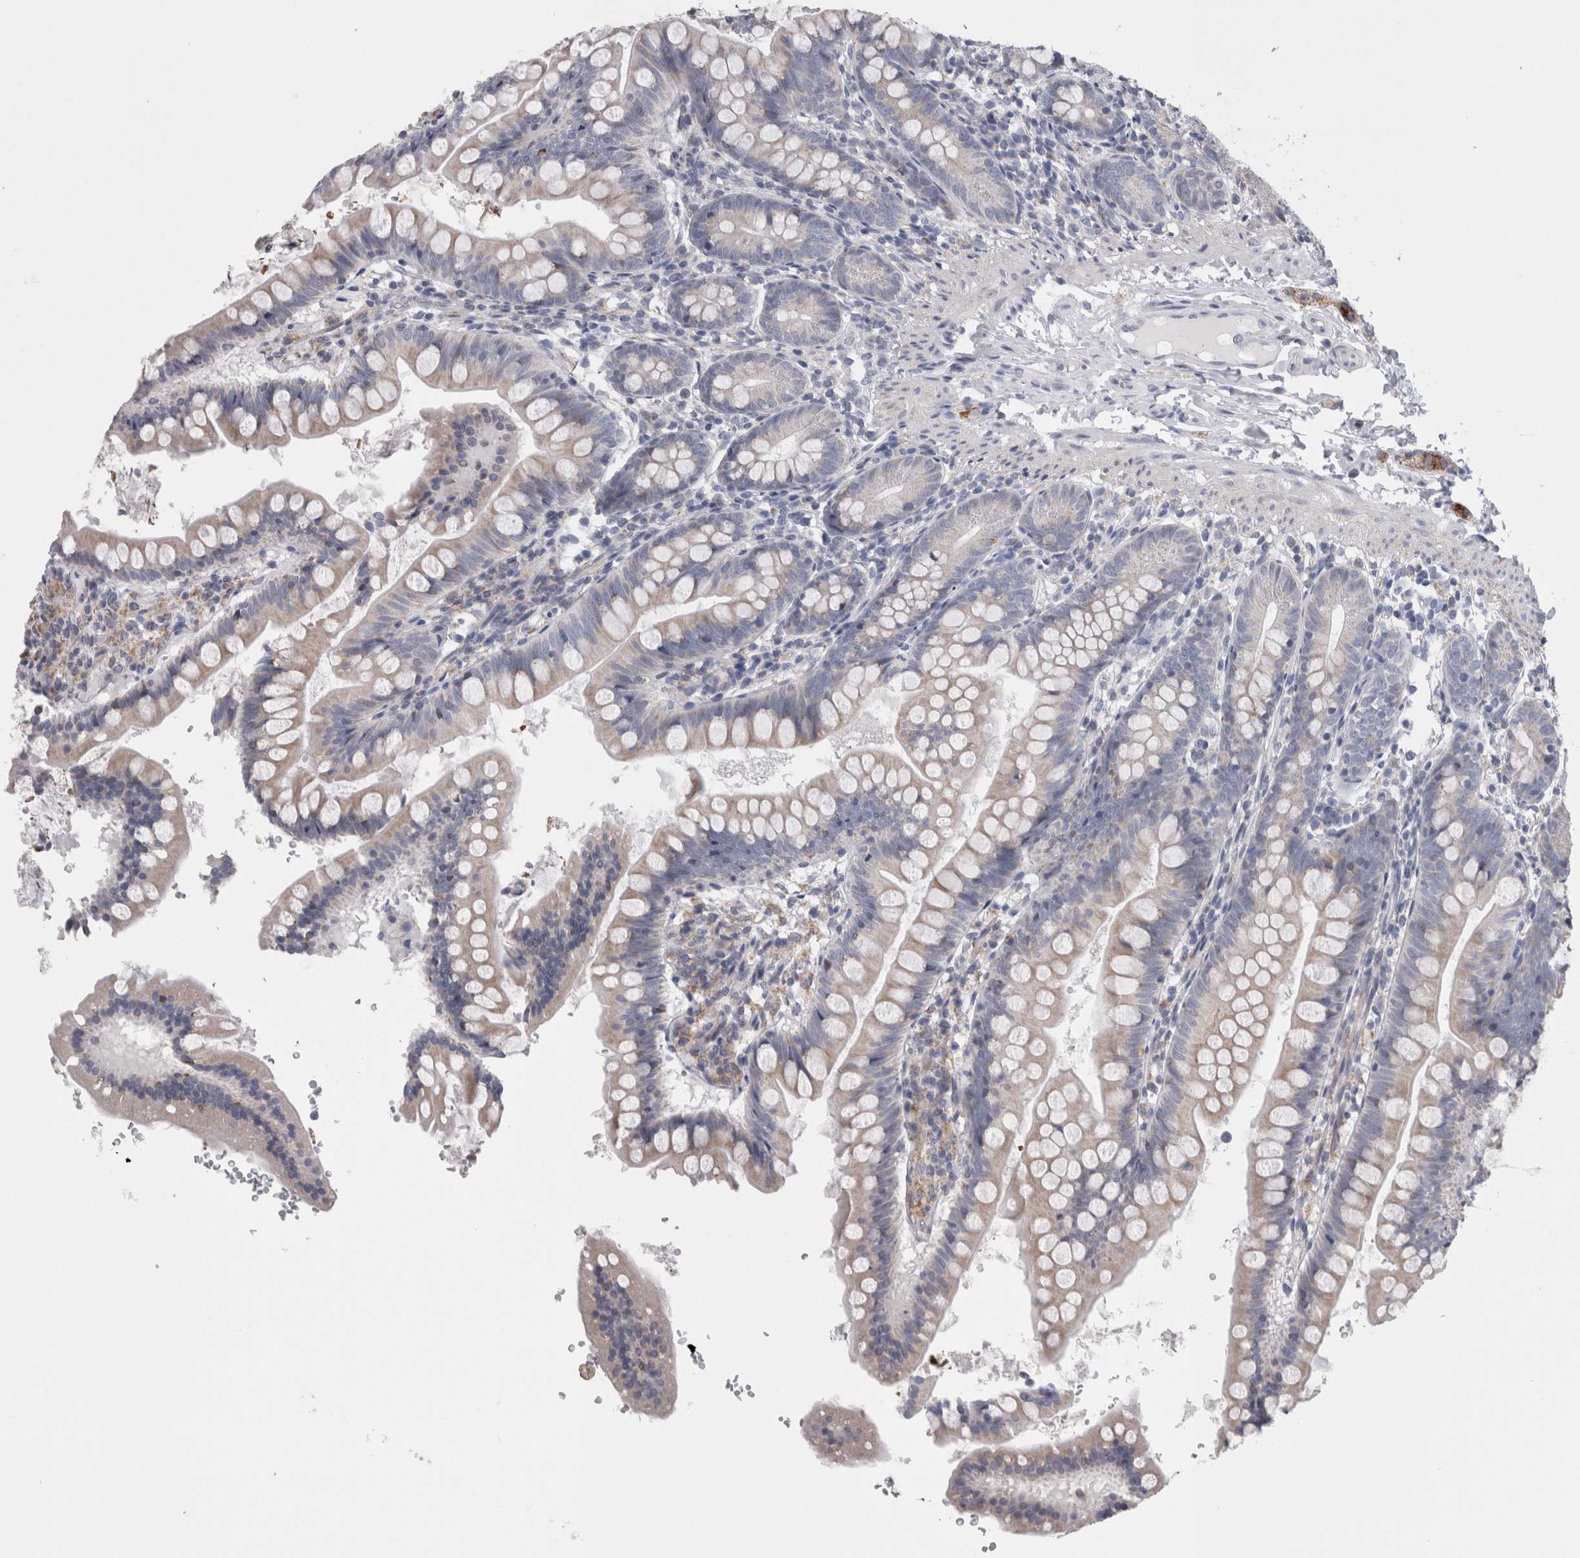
{"staining": {"intensity": "weak", "quantity": "<25%", "location": "cytoplasmic/membranous"}, "tissue": "small intestine", "cell_type": "Glandular cells", "image_type": "normal", "snomed": [{"axis": "morphology", "description": "Normal tissue, NOS"}, {"axis": "topography", "description": "Small intestine"}], "caption": "Glandular cells are negative for brown protein staining in benign small intestine. The staining is performed using DAB brown chromogen with nuclei counter-stained in using hematoxylin.", "gene": "GDAP1", "patient": {"sex": "male", "age": 7}}